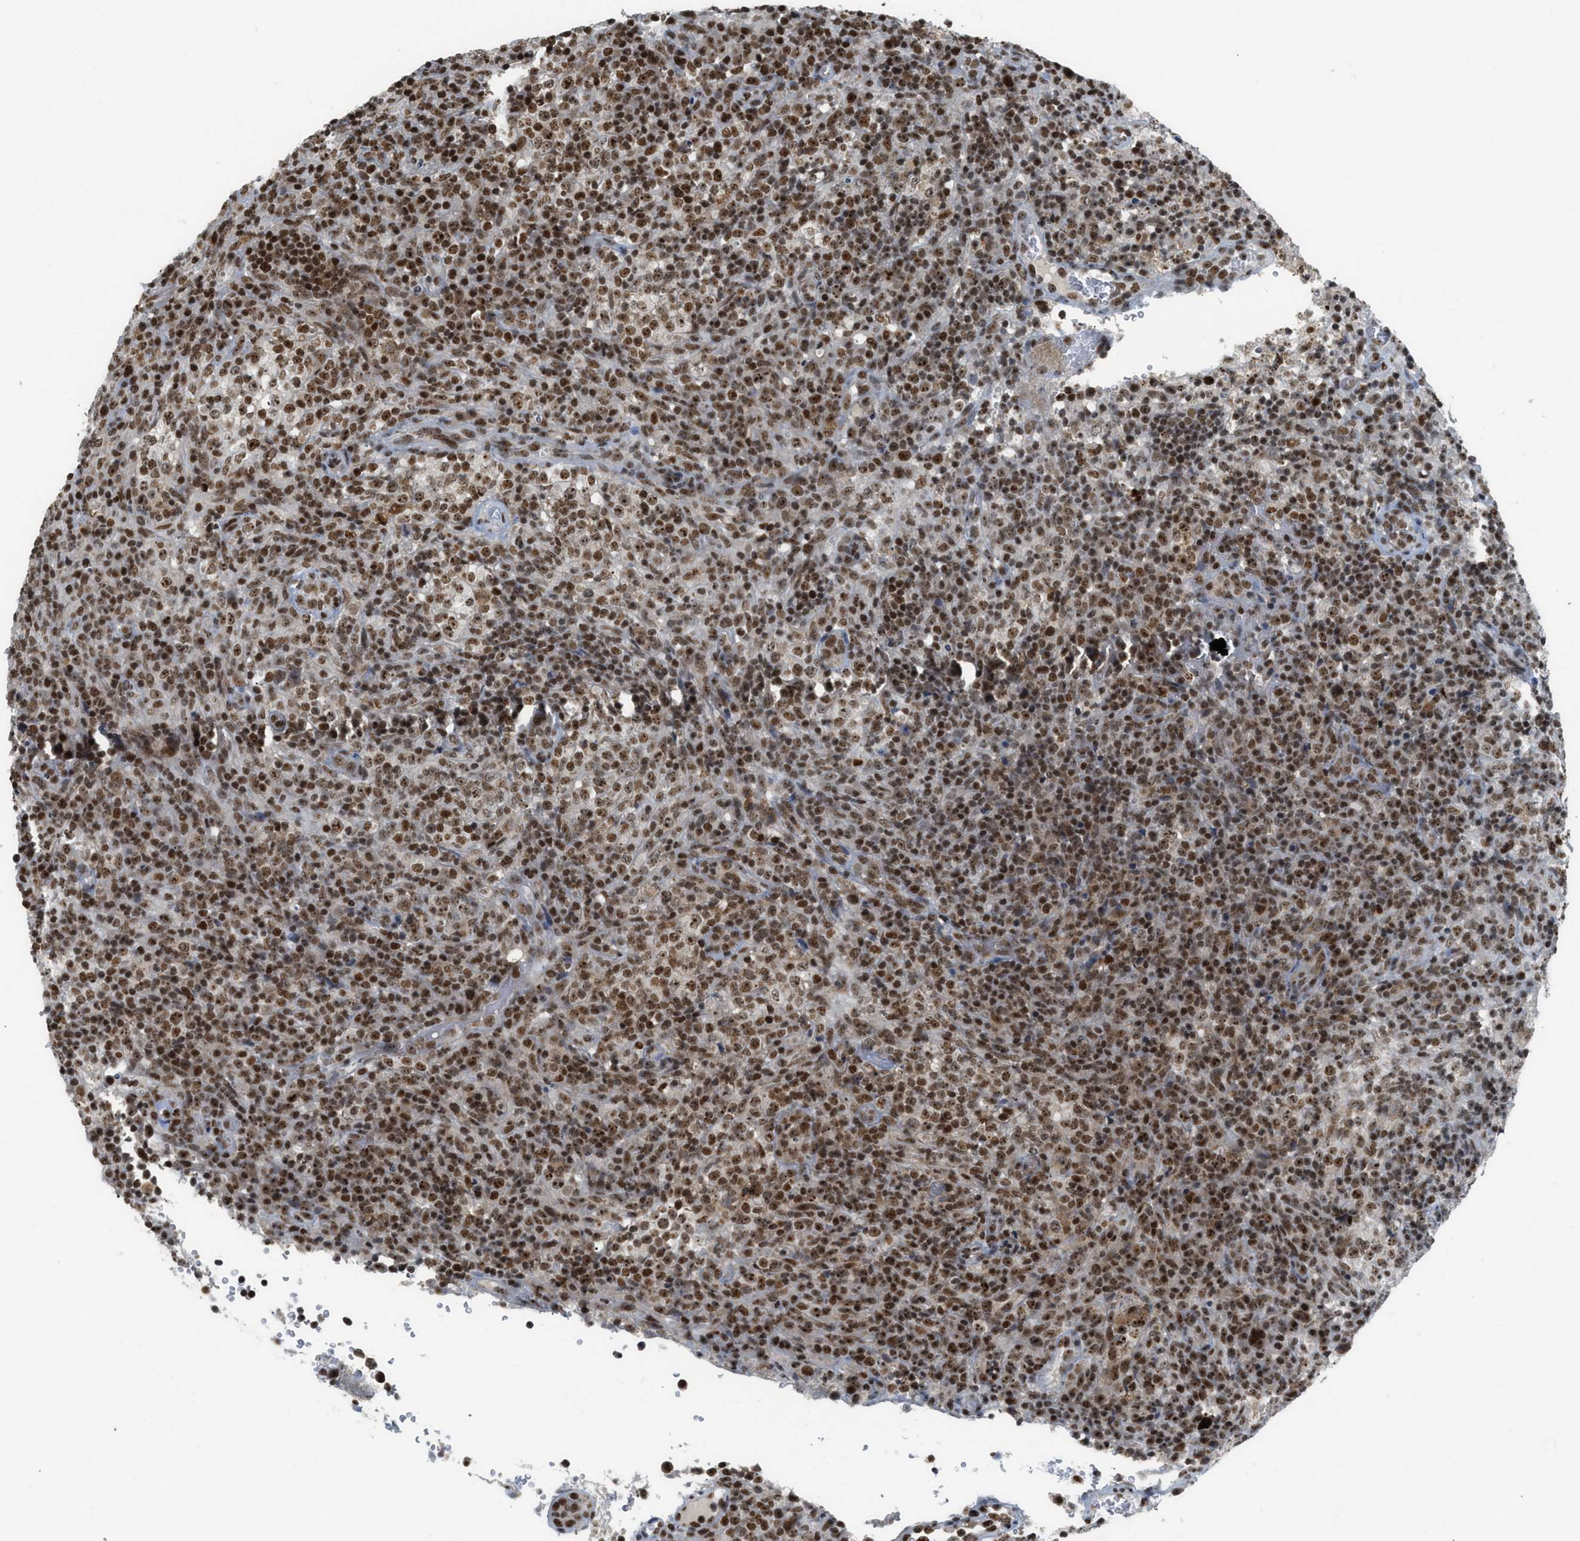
{"staining": {"intensity": "strong", "quantity": ">75%", "location": "nuclear"}, "tissue": "lymphoma", "cell_type": "Tumor cells", "image_type": "cancer", "snomed": [{"axis": "morphology", "description": "Malignant lymphoma, non-Hodgkin's type, High grade"}, {"axis": "topography", "description": "Lymph node"}], "caption": "High-magnification brightfield microscopy of malignant lymphoma, non-Hodgkin's type (high-grade) stained with DAB (3,3'-diaminobenzidine) (brown) and counterstained with hematoxylin (blue). tumor cells exhibit strong nuclear staining is identified in approximately>75% of cells.", "gene": "RAD51B", "patient": {"sex": "female", "age": 76}}